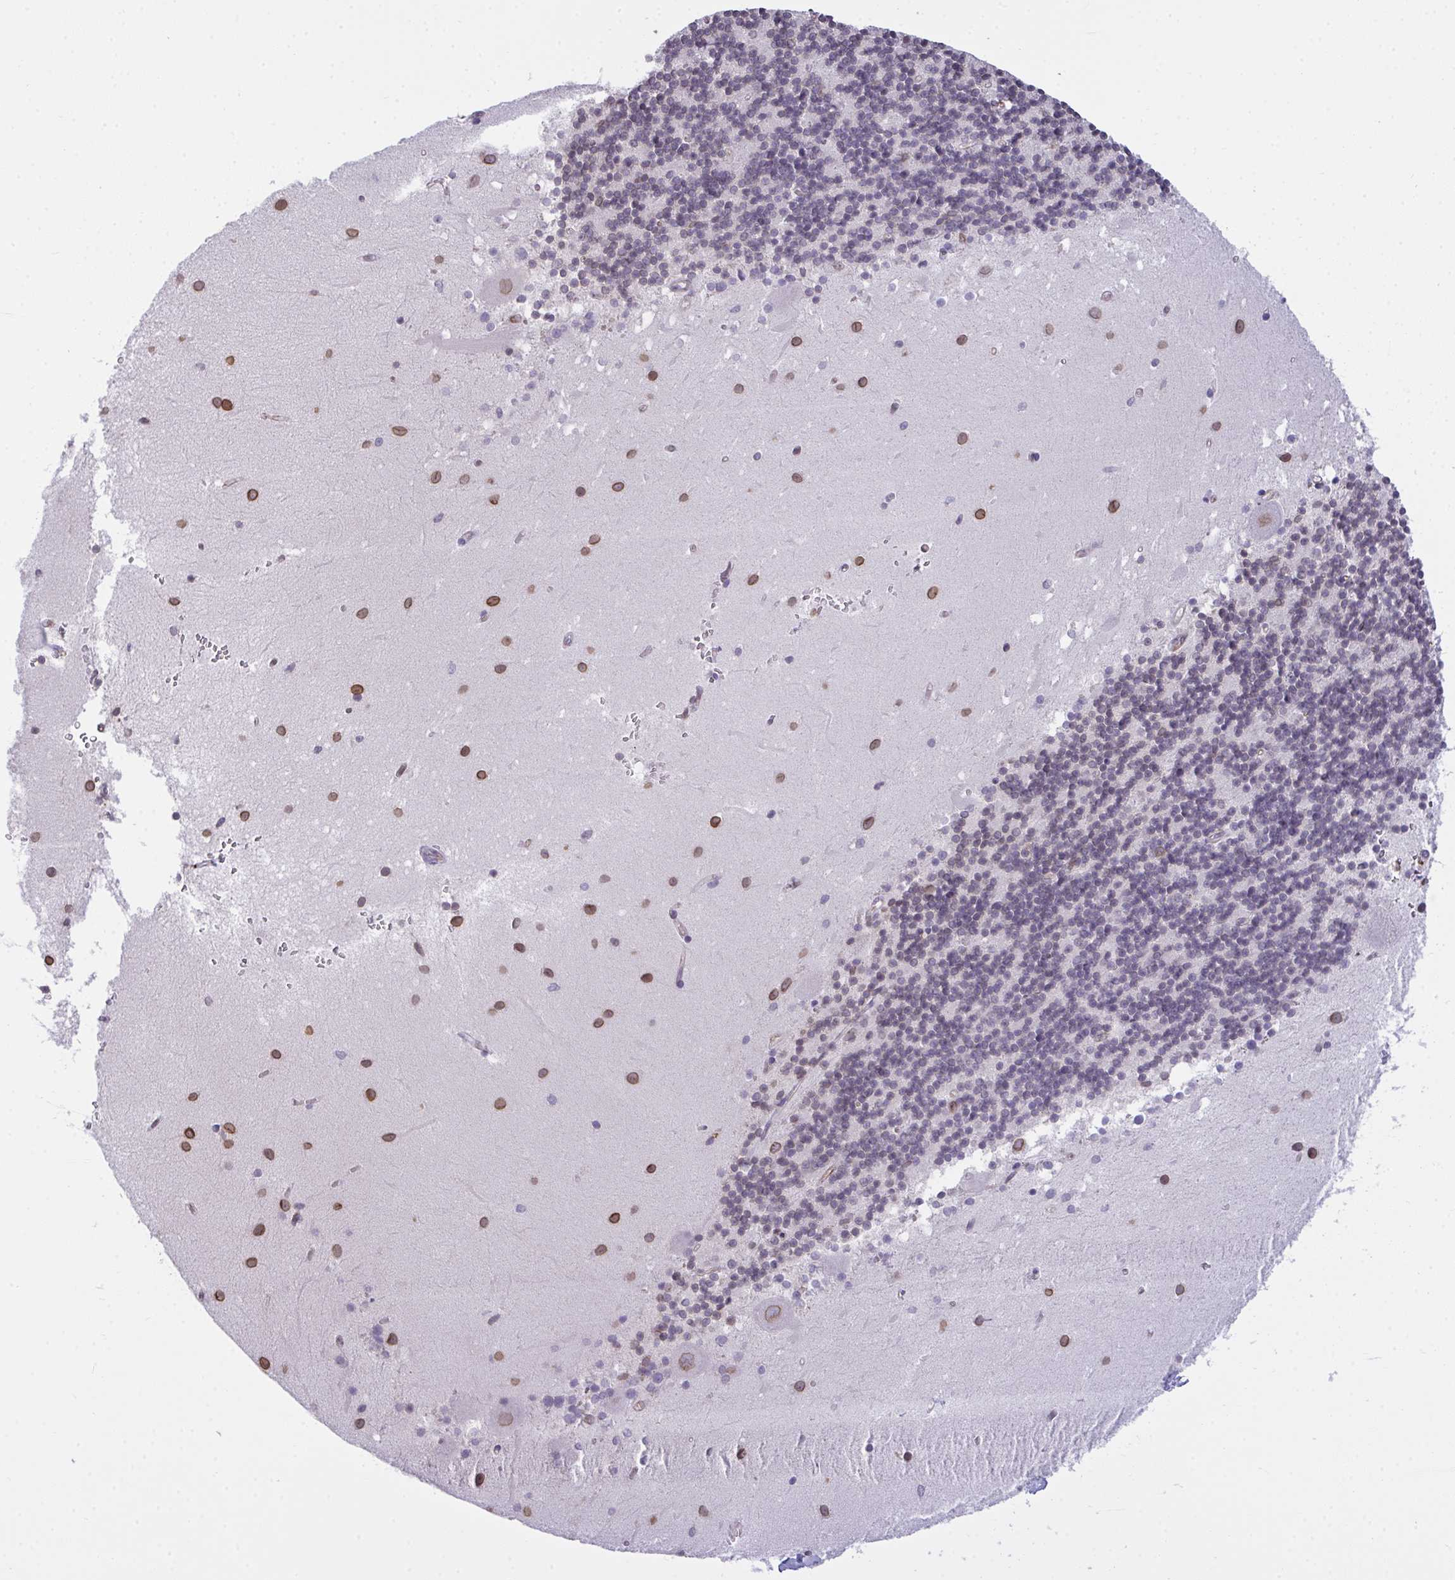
{"staining": {"intensity": "weak", "quantity": "<25%", "location": "nuclear"}, "tissue": "cerebellum", "cell_type": "Cells in granular layer", "image_type": "normal", "snomed": [{"axis": "morphology", "description": "Normal tissue, NOS"}, {"axis": "topography", "description": "Cerebellum"}], "caption": "A high-resolution image shows immunohistochemistry (IHC) staining of normal cerebellum, which exhibits no significant expression in cells in granular layer.", "gene": "SEMA6B", "patient": {"sex": "male", "age": 54}}